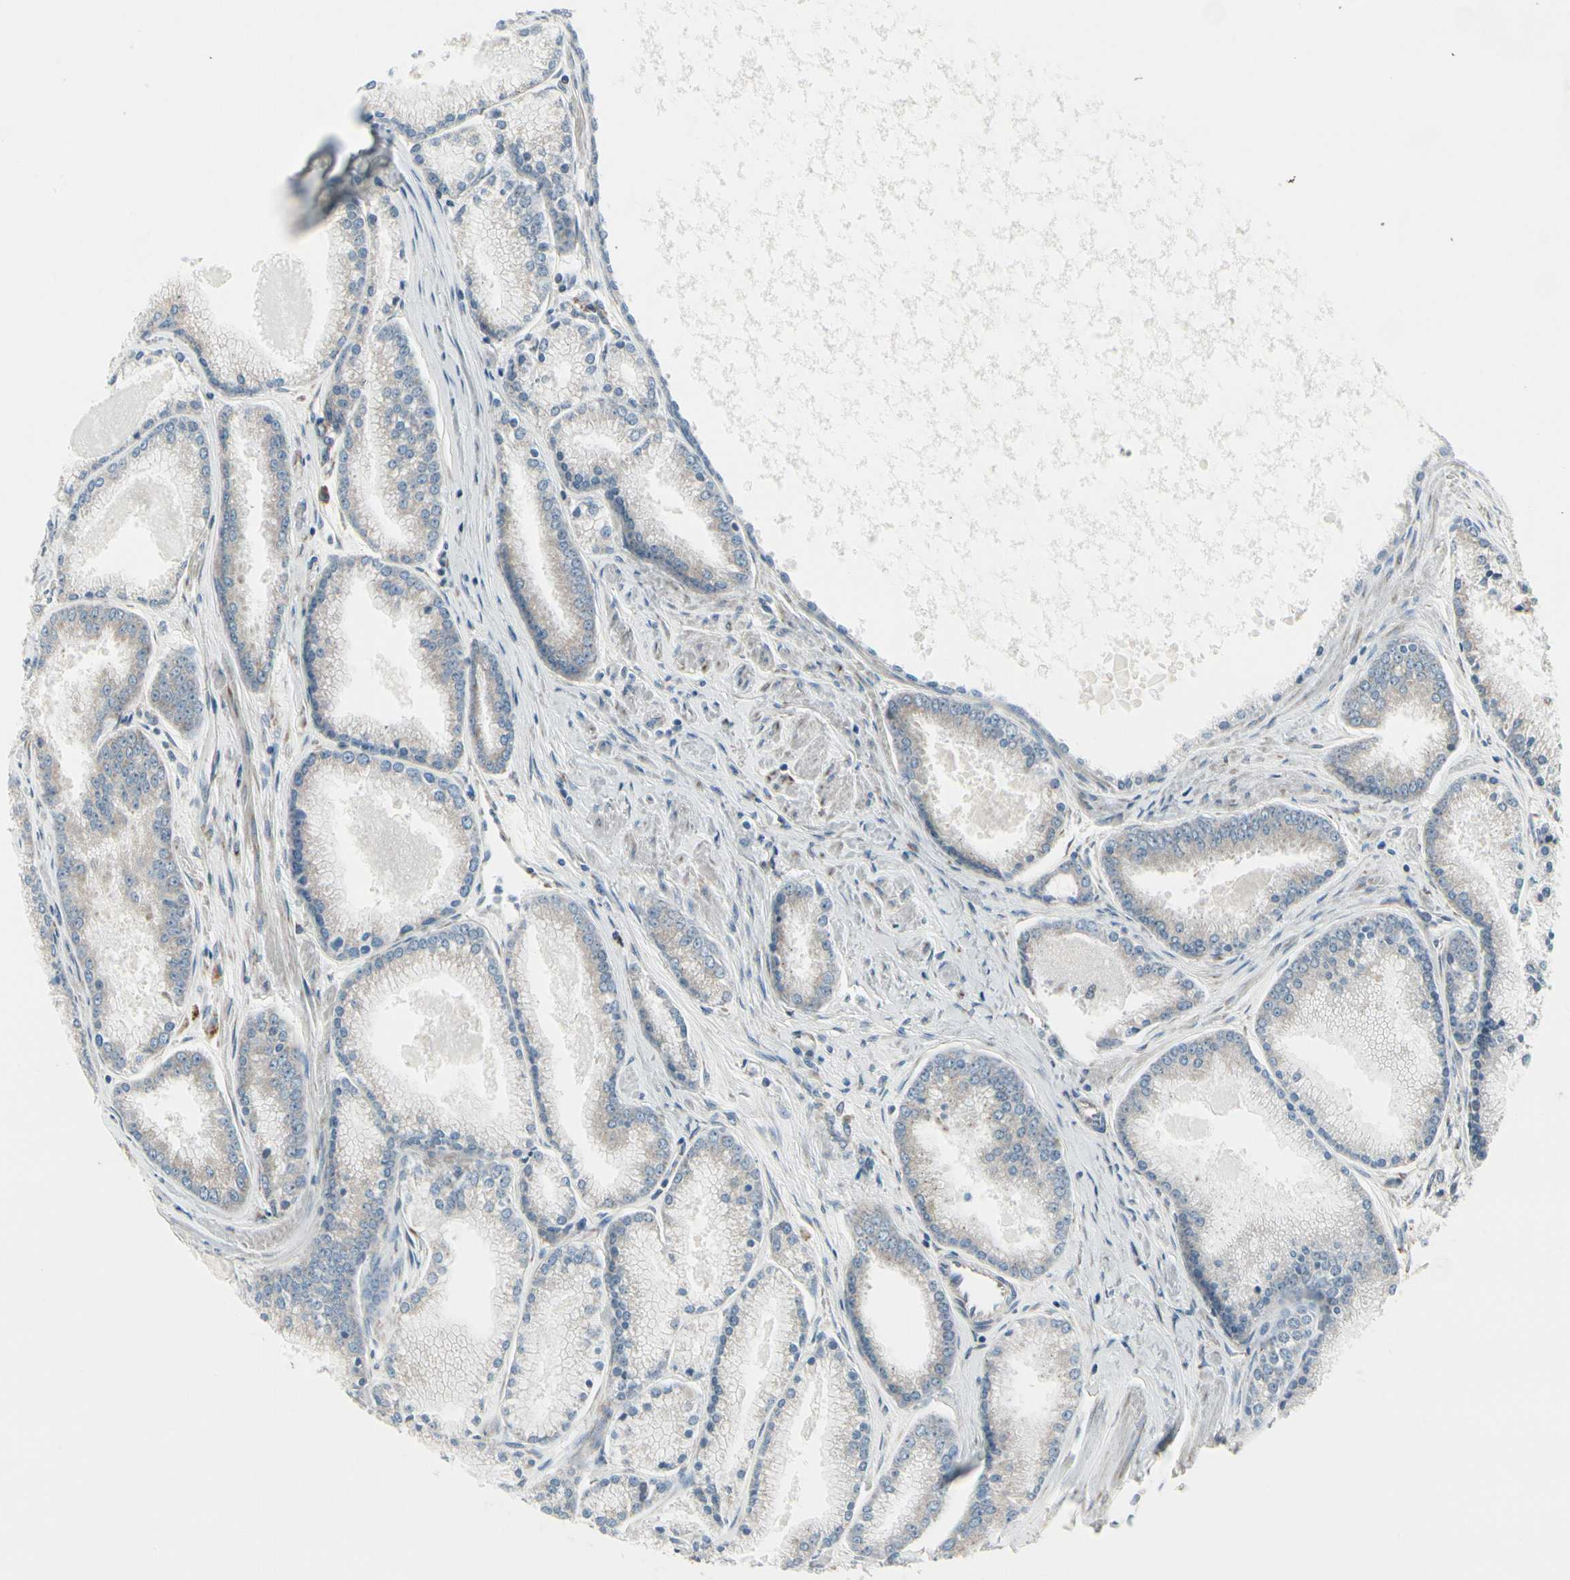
{"staining": {"intensity": "negative", "quantity": "none", "location": "none"}, "tissue": "prostate cancer", "cell_type": "Tumor cells", "image_type": "cancer", "snomed": [{"axis": "morphology", "description": "Adenocarcinoma, High grade"}, {"axis": "topography", "description": "Prostate"}], "caption": "DAB immunohistochemical staining of human prostate cancer displays no significant staining in tumor cells. Nuclei are stained in blue.", "gene": "FNDC3A", "patient": {"sex": "male", "age": 61}}